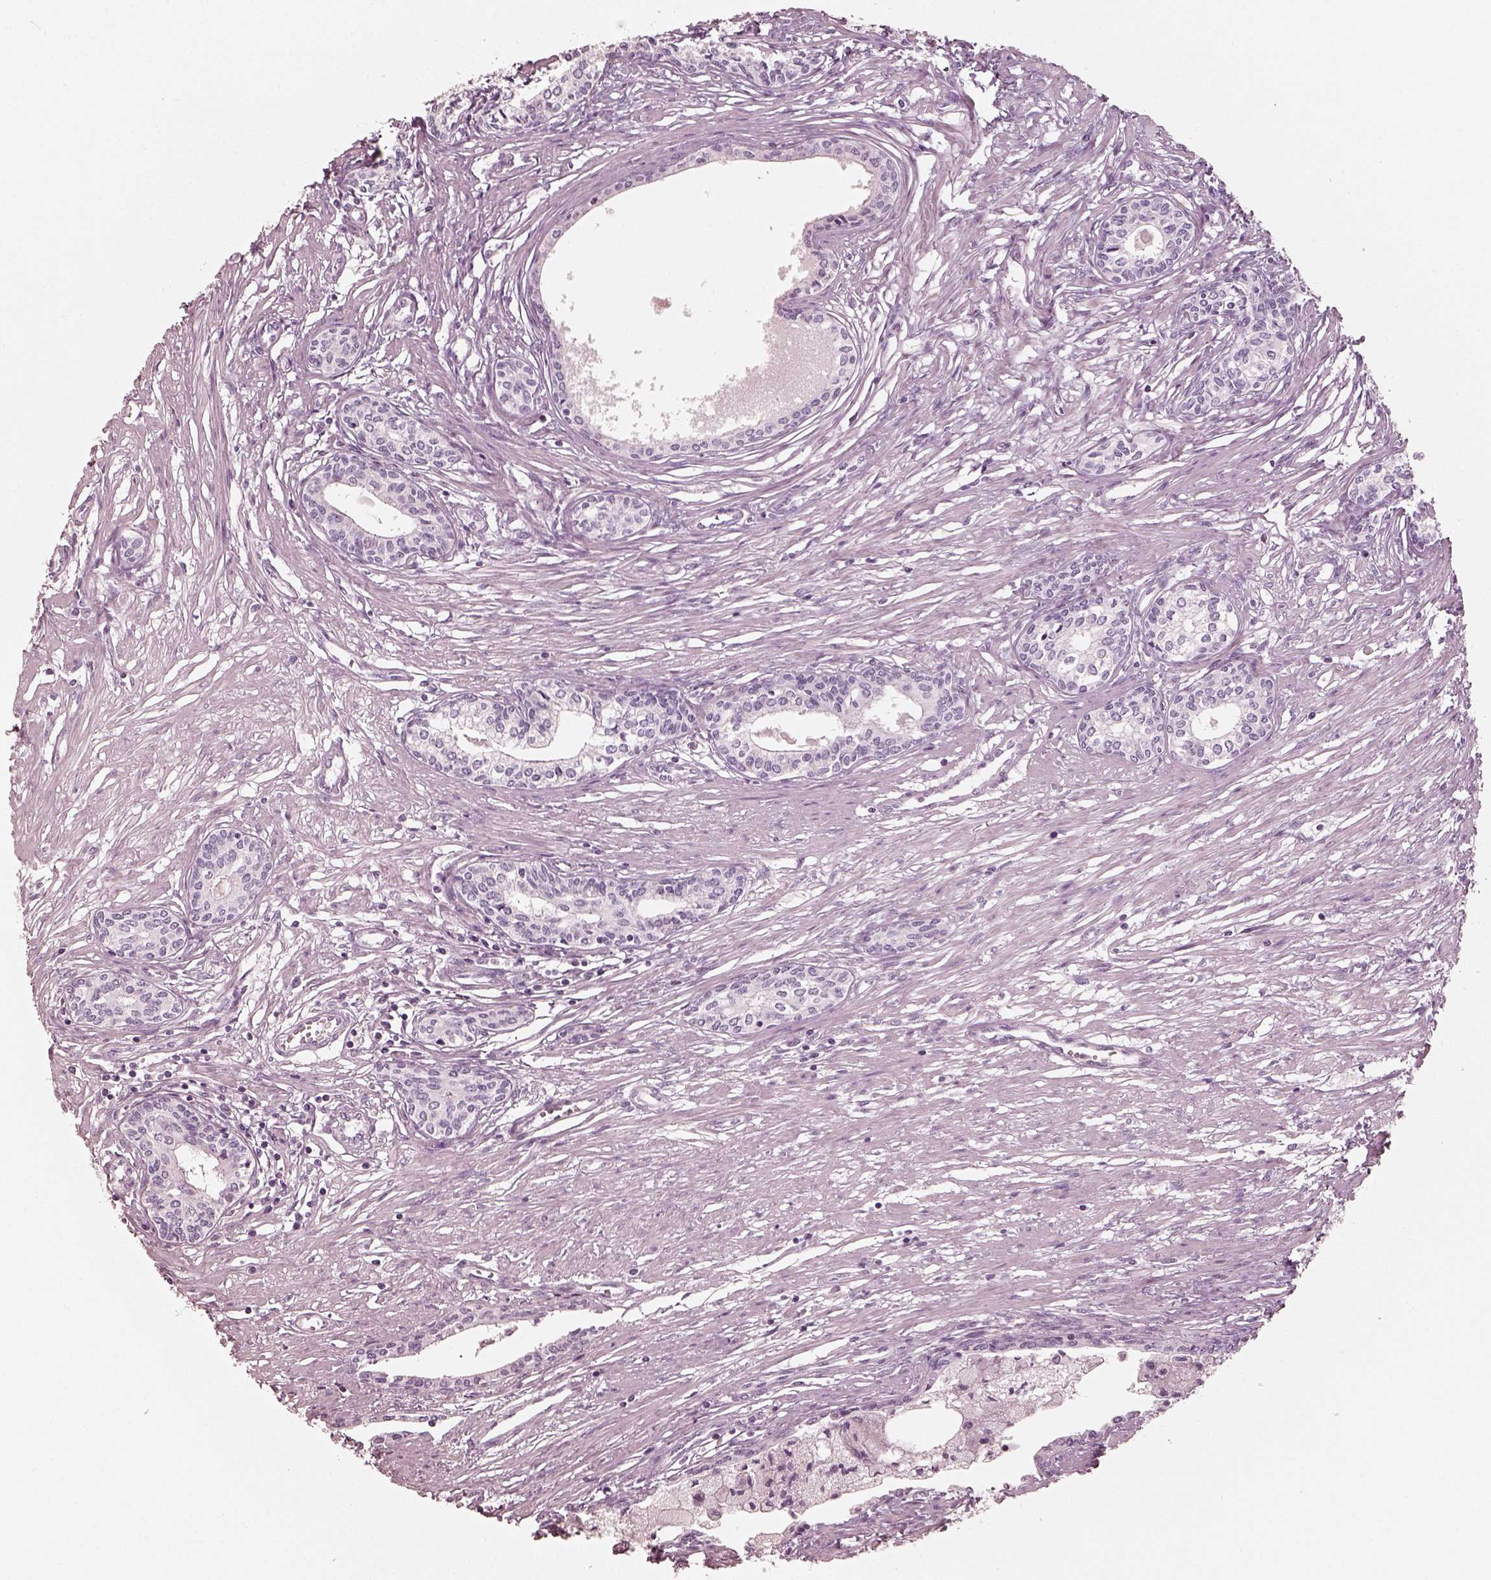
{"staining": {"intensity": "negative", "quantity": "none", "location": "none"}, "tissue": "prostate", "cell_type": "Glandular cells", "image_type": "normal", "snomed": [{"axis": "morphology", "description": "Normal tissue, NOS"}, {"axis": "topography", "description": "Prostate"}], "caption": "Glandular cells are negative for brown protein staining in normal prostate. (DAB IHC with hematoxylin counter stain).", "gene": "R3HDML", "patient": {"sex": "male", "age": 60}}